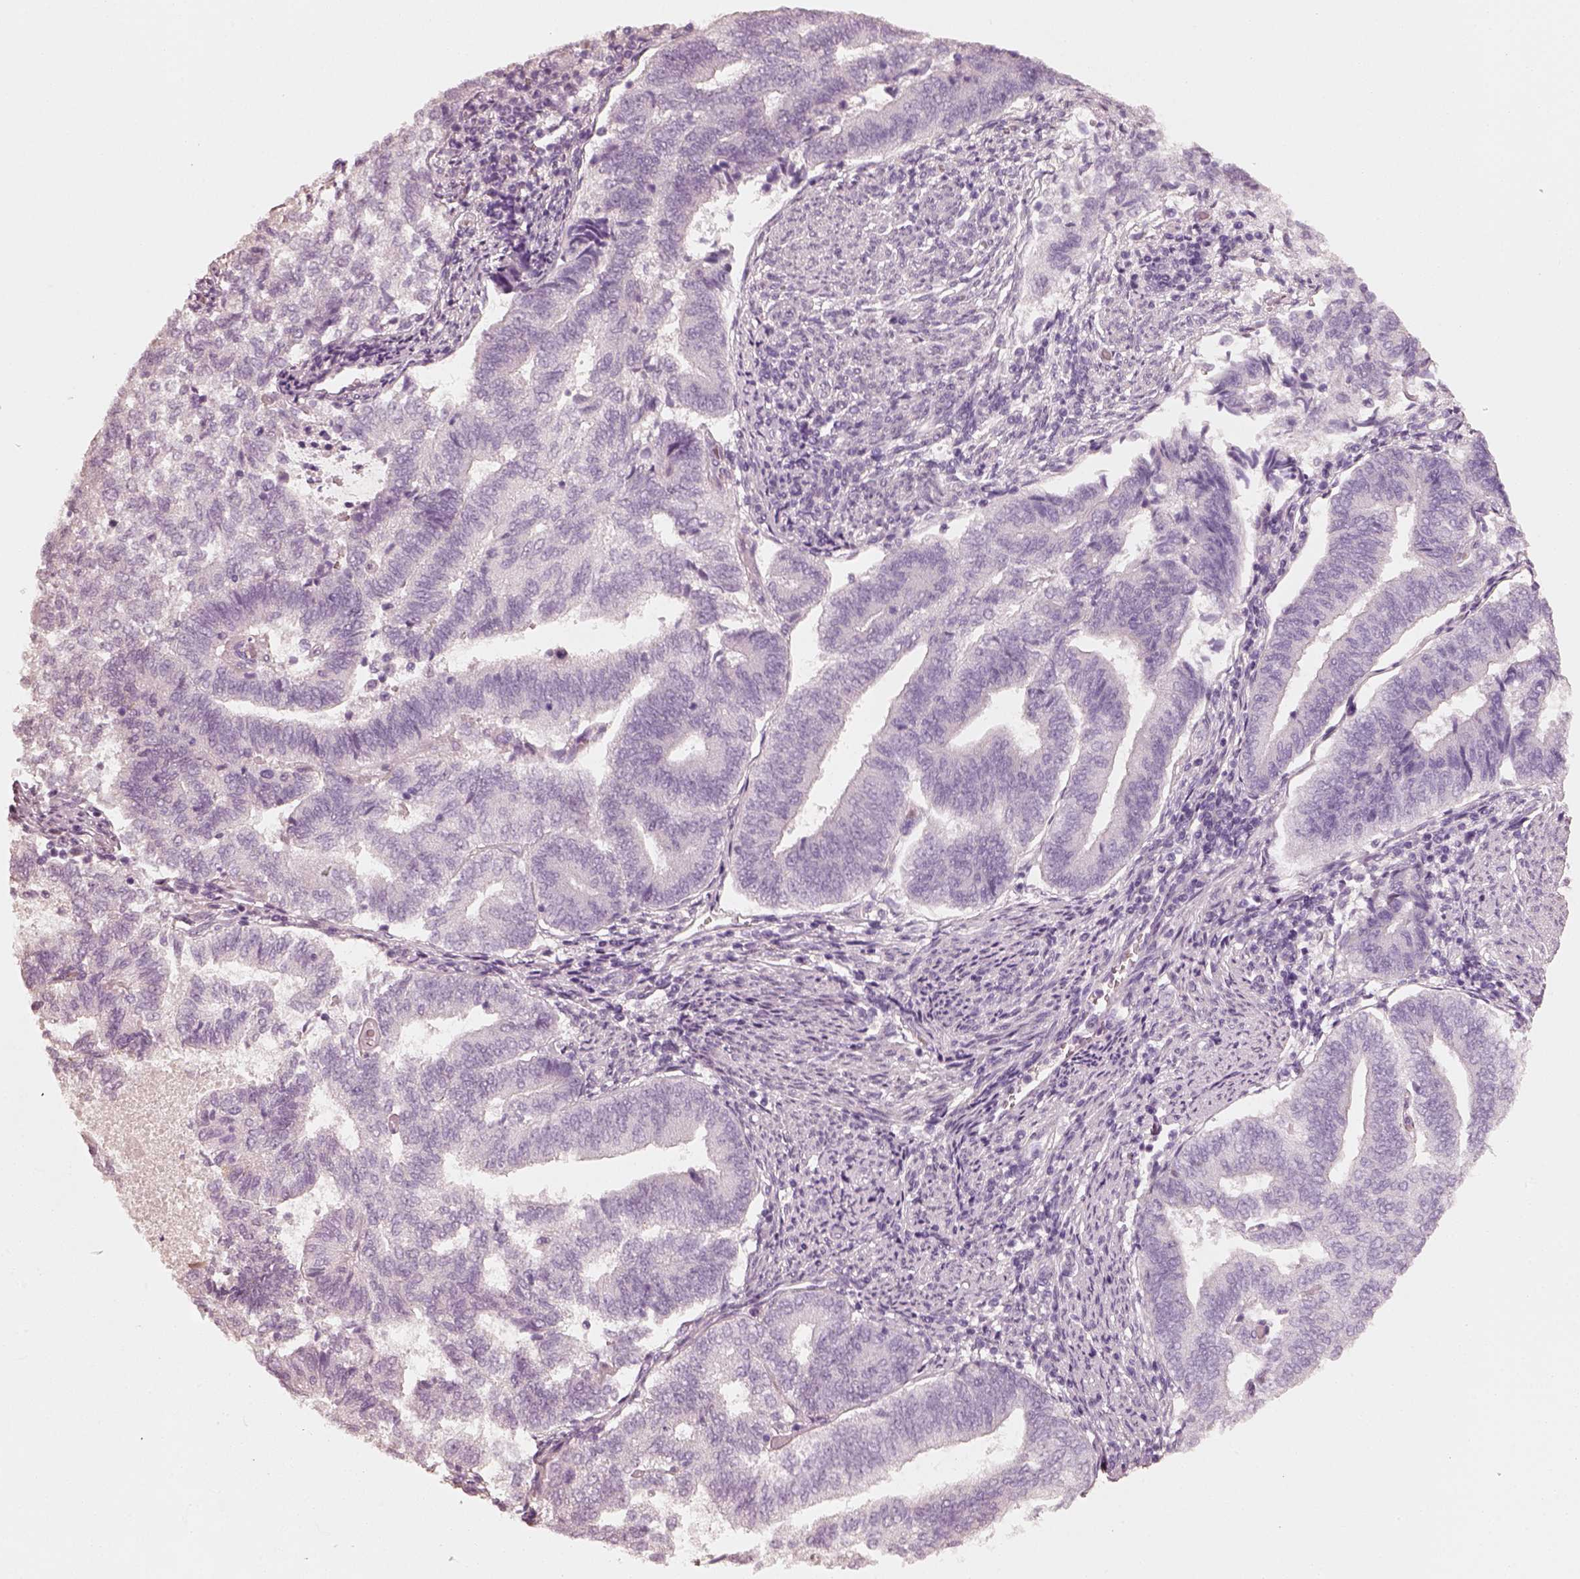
{"staining": {"intensity": "negative", "quantity": "none", "location": "none"}, "tissue": "endometrial cancer", "cell_type": "Tumor cells", "image_type": "cancer", "snomed": [{"axis": "morphology", "description": "Adenocarcinoma, NOS"}, {"axis": "topography", "description": "Endometrium"}], "caption": "Histopathology image shows no protein expression in tumor cells of endometrial adenocarcinoma tissue.", "gene": "RS1", "patient": {"sex": "female", "age": 65}}